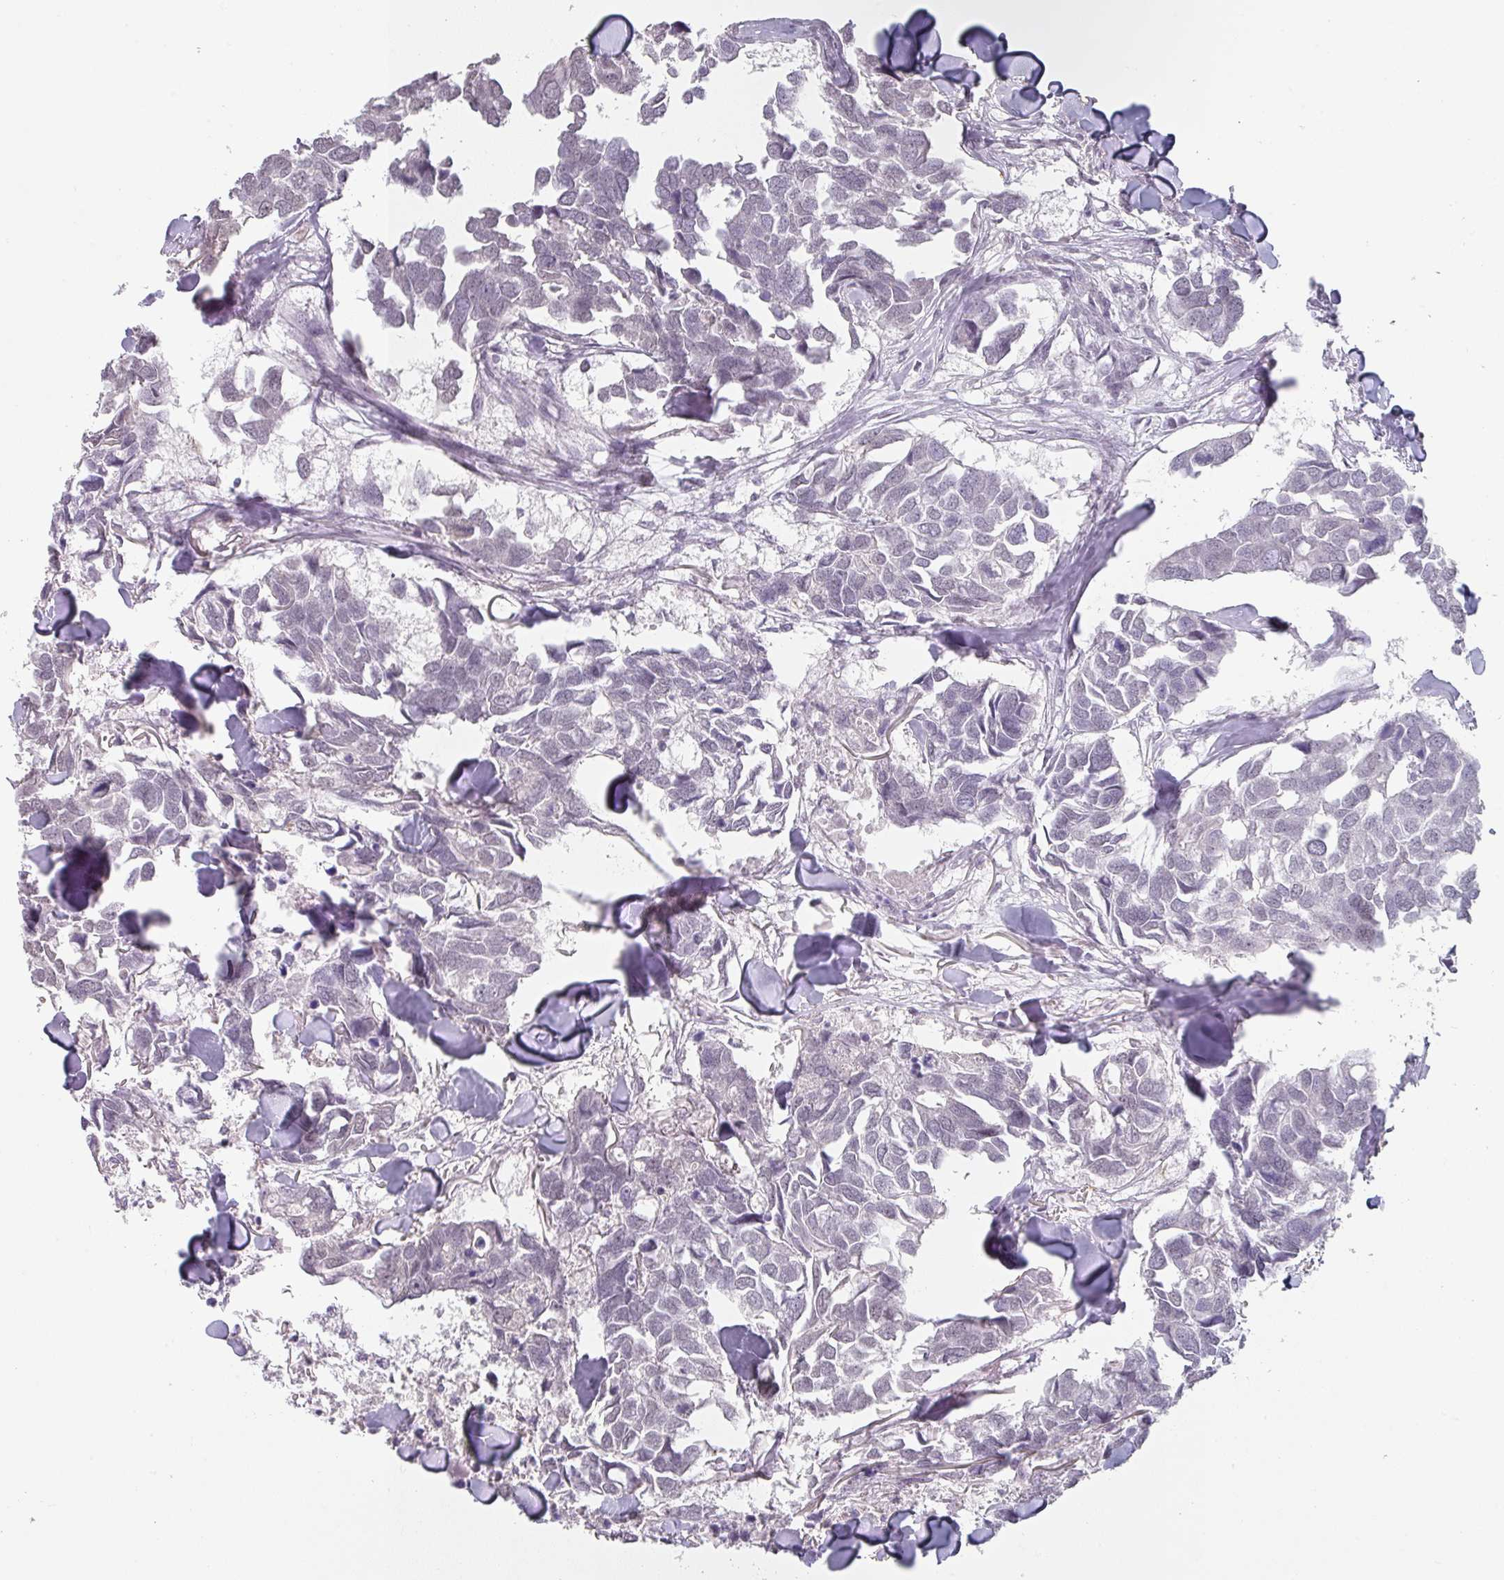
{"staining": {"intensity": "negative", "quantity": "none", "location": "none"}, "tissue": "breast cancer", "cell_type": "Tumor cells", "image_type": "cancer", "snomed": [{"axis": "morphology", "description": "Duct carcinoma"}, {"axis": "topography", "description": "Breast"}], "caption": "This is an IHC micrograph of human breast cancer (intraductal carcinoma). There is no staining in tumor cells.", "gene": "SPRR1A", "patient": {"sex": "female", "age": 83}}